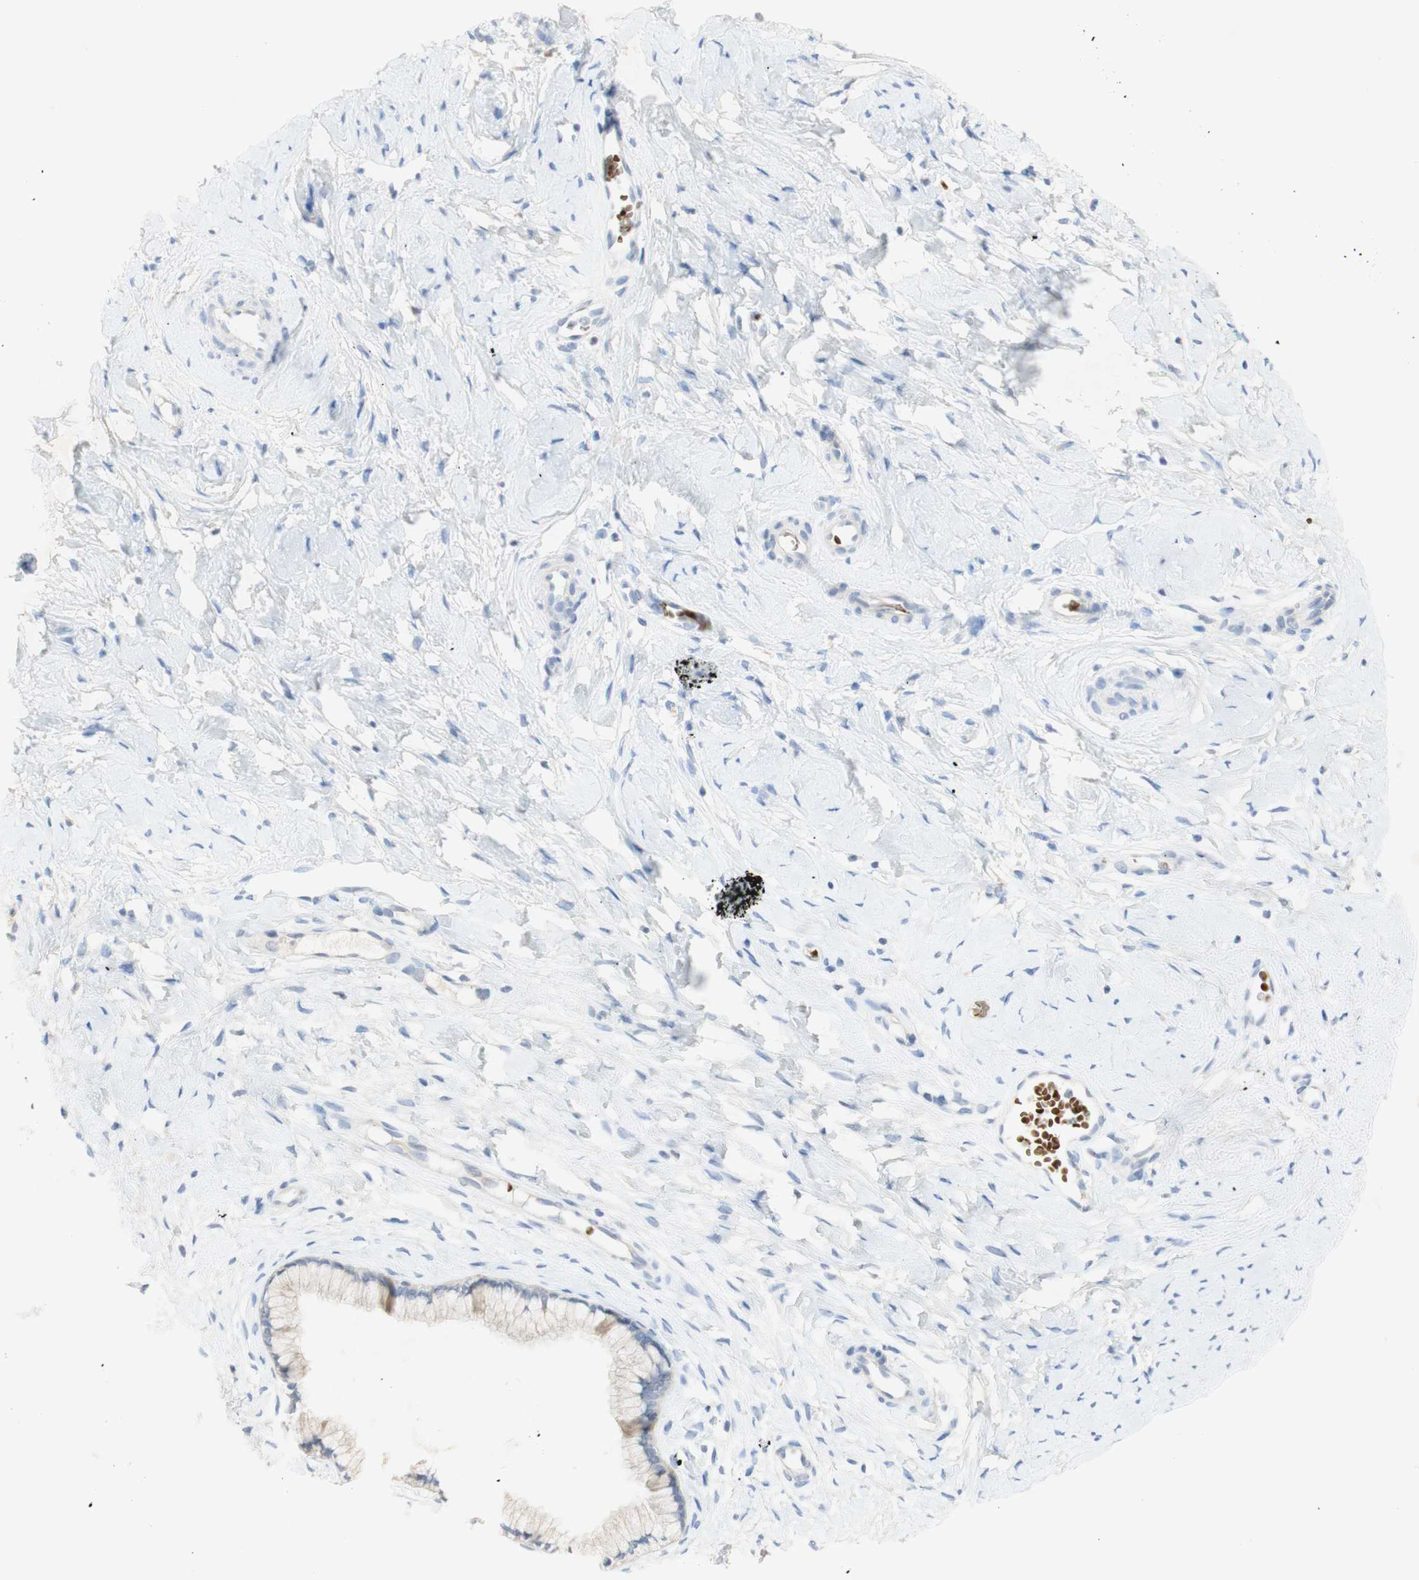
{"staining": {"intensity": "weak", "quantity": "<25%", "location": "cytoplasmic/membranous"}, "tissue": "cervix", "cell_type": "Glandular cells", "image_type": "normal", "snomed": [{"axis": "morphology", "description": "Normal tissue, NOS"}, {"axis": "topography", "description": "Cervix"}], "caption": "This is an immunohistochemistry (IHC) micrograph of unremarkable human cervix. There is no expression in glandular cells.", "gene": "EPO", "patient": {"sex": "female", "age": 65}}